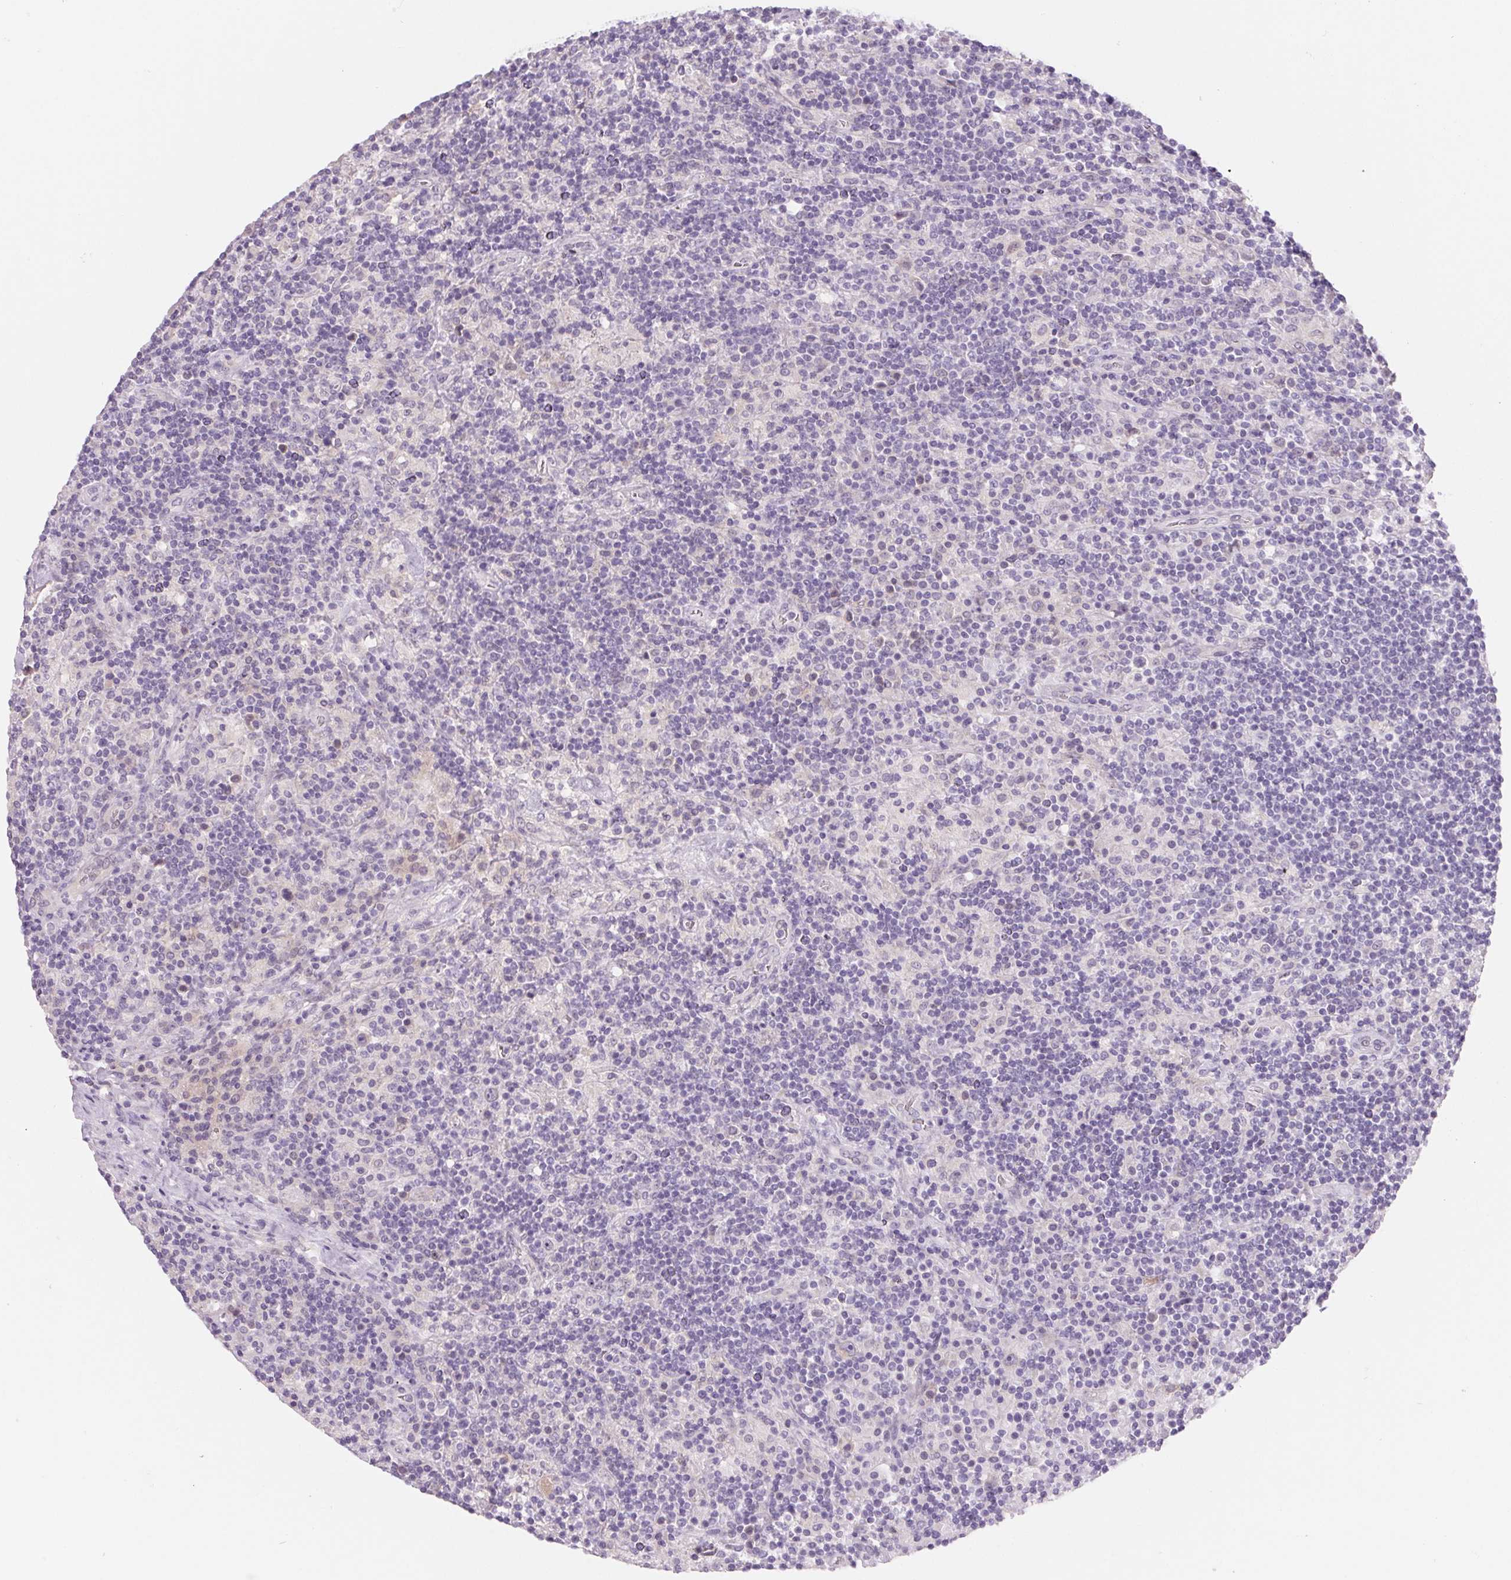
{"staining": {"intensity": "weak", "quantity": "<25%", "location": "cytoplasmic/membranous"}, "tissue": "lymphoma", "cell_type": "Tumor cells", "image_type": "cancer", "snomed": [{"axis": "morphology", "description": "Hodgkin's disease, NOS"}, {"axis": "topography", "description": "Lymph node"}], "caption": "High power microscopy photomicrograph of an immunohistochemistry micrograph of lymphoma, revealing no significant staining in tumor cells.", "gene": "CTNND2", "patient": {"sex": "male", "age": 70}}